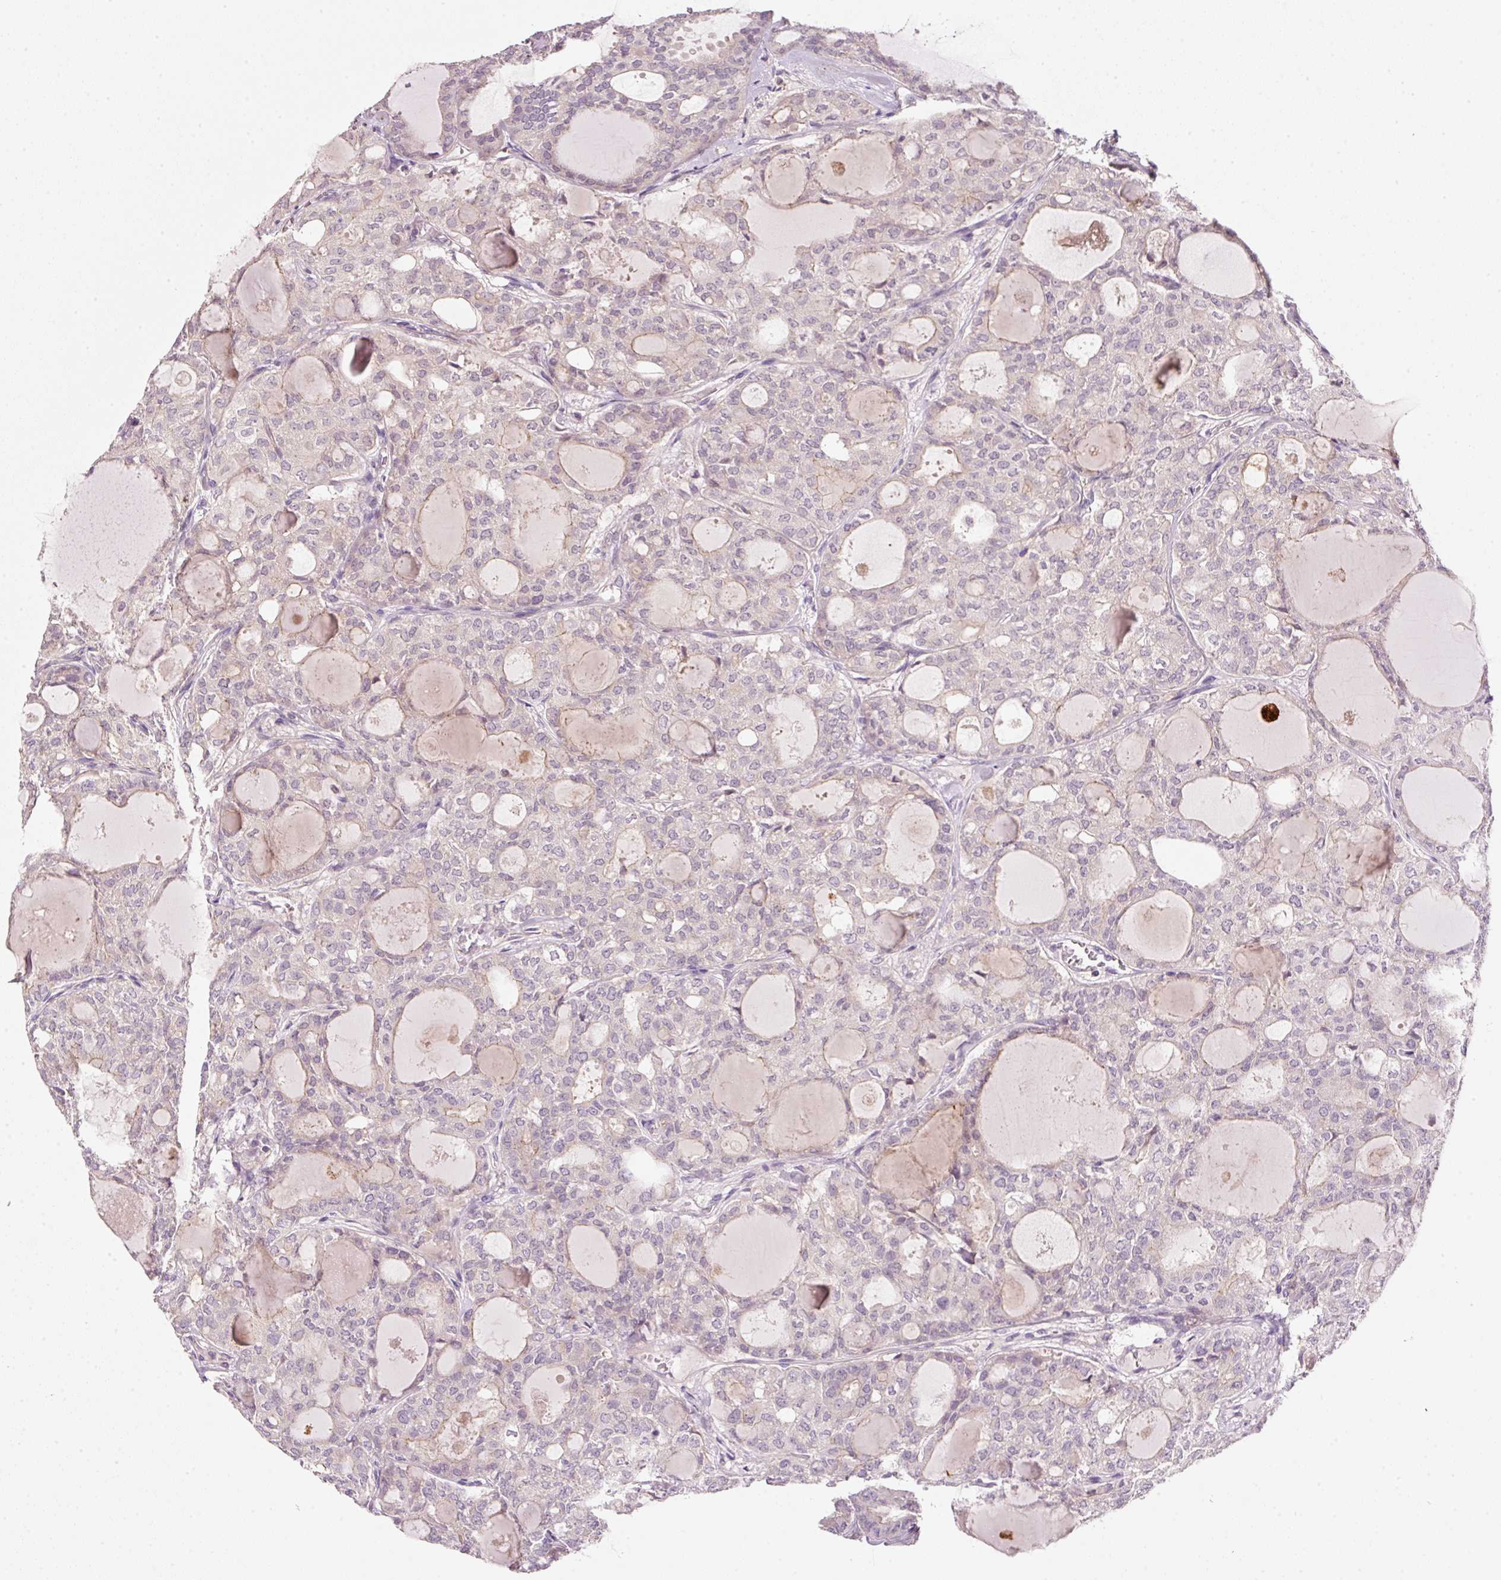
{"staining": {"intensity": "negative", "quantity": "none", "location": "none"}, "tissue": "thyroid cancer", "cell_type": "Tumor cells", "image_type": "cancer", "snomed": [{"axis": "morphology", "description": "Follicular adenoma carcinoma, NOS"}, {"axis": "topography", "description": "Thyroid gland"}], "caption": "The micrograph shows no staining of tumor cells in thyroid follicular adenoma carcinoma.", "gene": "TIRAP", "patient": {"sex": "male", "age": 75}}